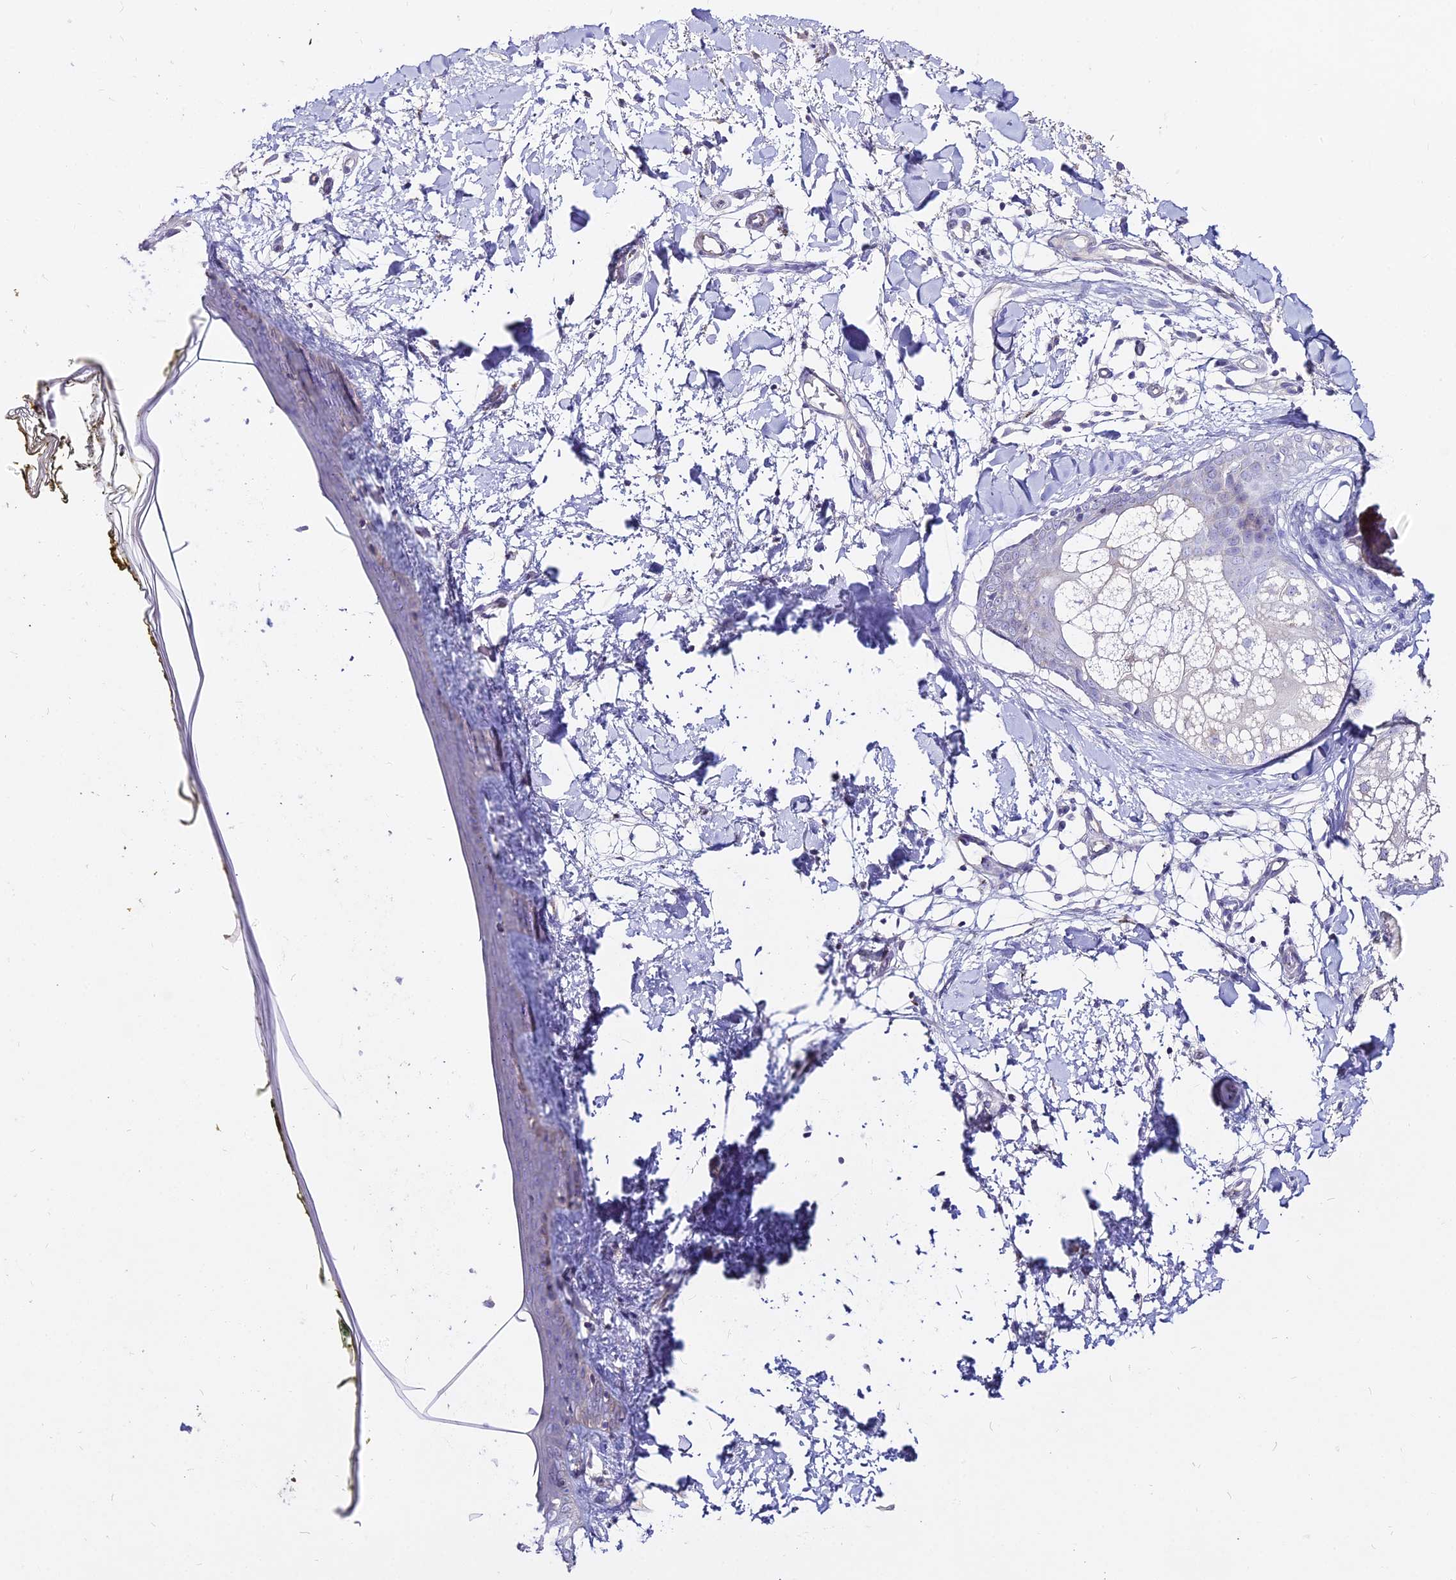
{"staining": {"intensity": "negative", "quantity": "none", "location": "none"}, "tissue": "skin", "cell_type": "Fibroblasts", "image_type": "normal", "snomed": [{"axis": "morphology", "description": "Normal tissue, NOS"}, {"axis": "topography", "description": "Skin"}], "caption": "Micrograph shows no significant protein staining in fibroblasts of unremarkable skin.", "gene": "GLYAT", "patient": {"sex": "female", "age": 34}}